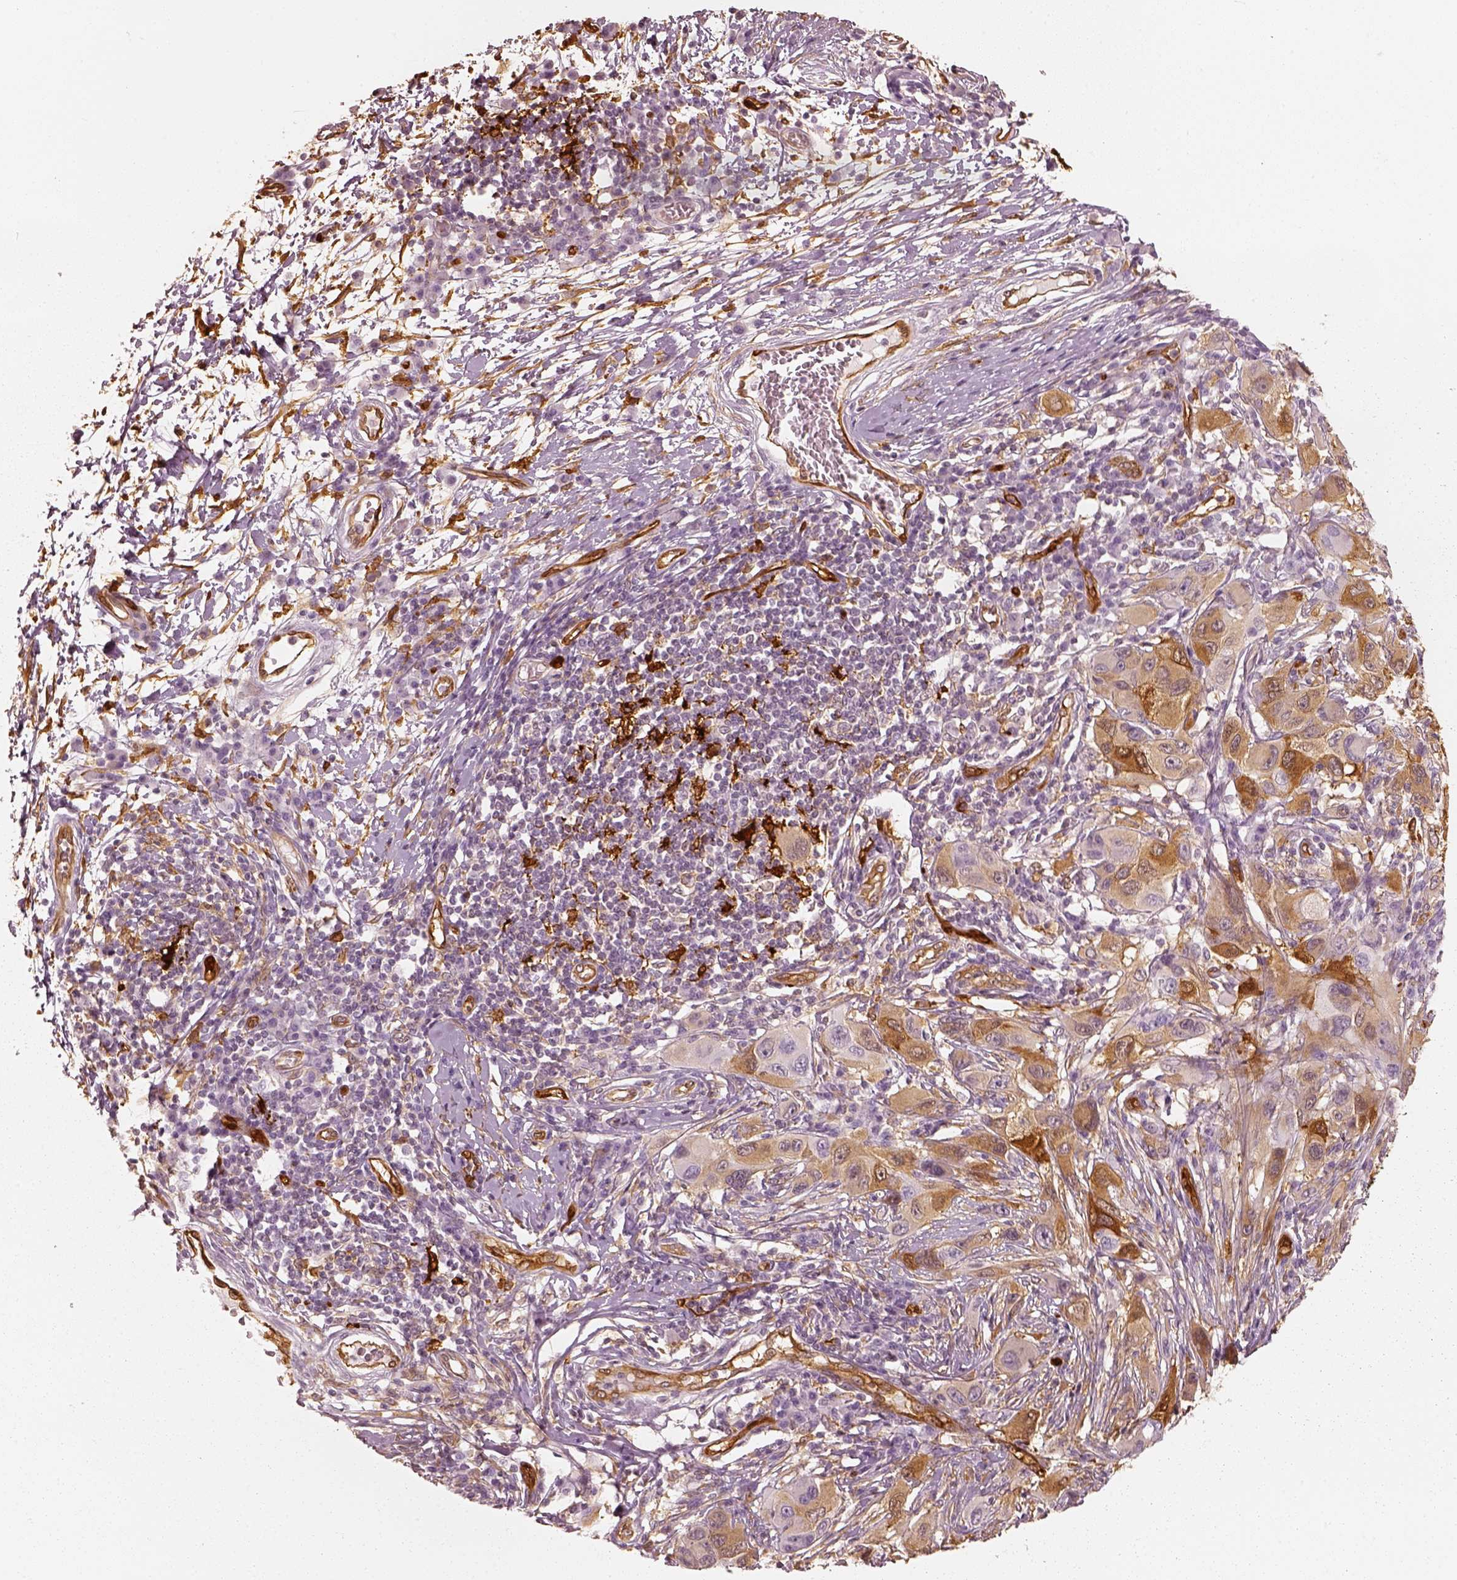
{"staining": {"intensity": "moderate", "quantity": "<25%", "location": "cytoplasmic/membranous"}, "tissue": "melanoma", "cell_type": "Tumor cells", "image_type": "cancer", "snomed": [{"axis": "morphology", "description": "Malignant melanoma, NOS"}, {"axis": "topography", "description": "Skin"}], "caption": "High-power microscopy captured an immunohistochemistry (IHC) photomicrograph of malignant melanoma, revealing moderate cytoplasmic/membranous staining in about <25% of tumor cells.", "gene": "FSCN1", "patient": {"sex": "male", "age": 53}}